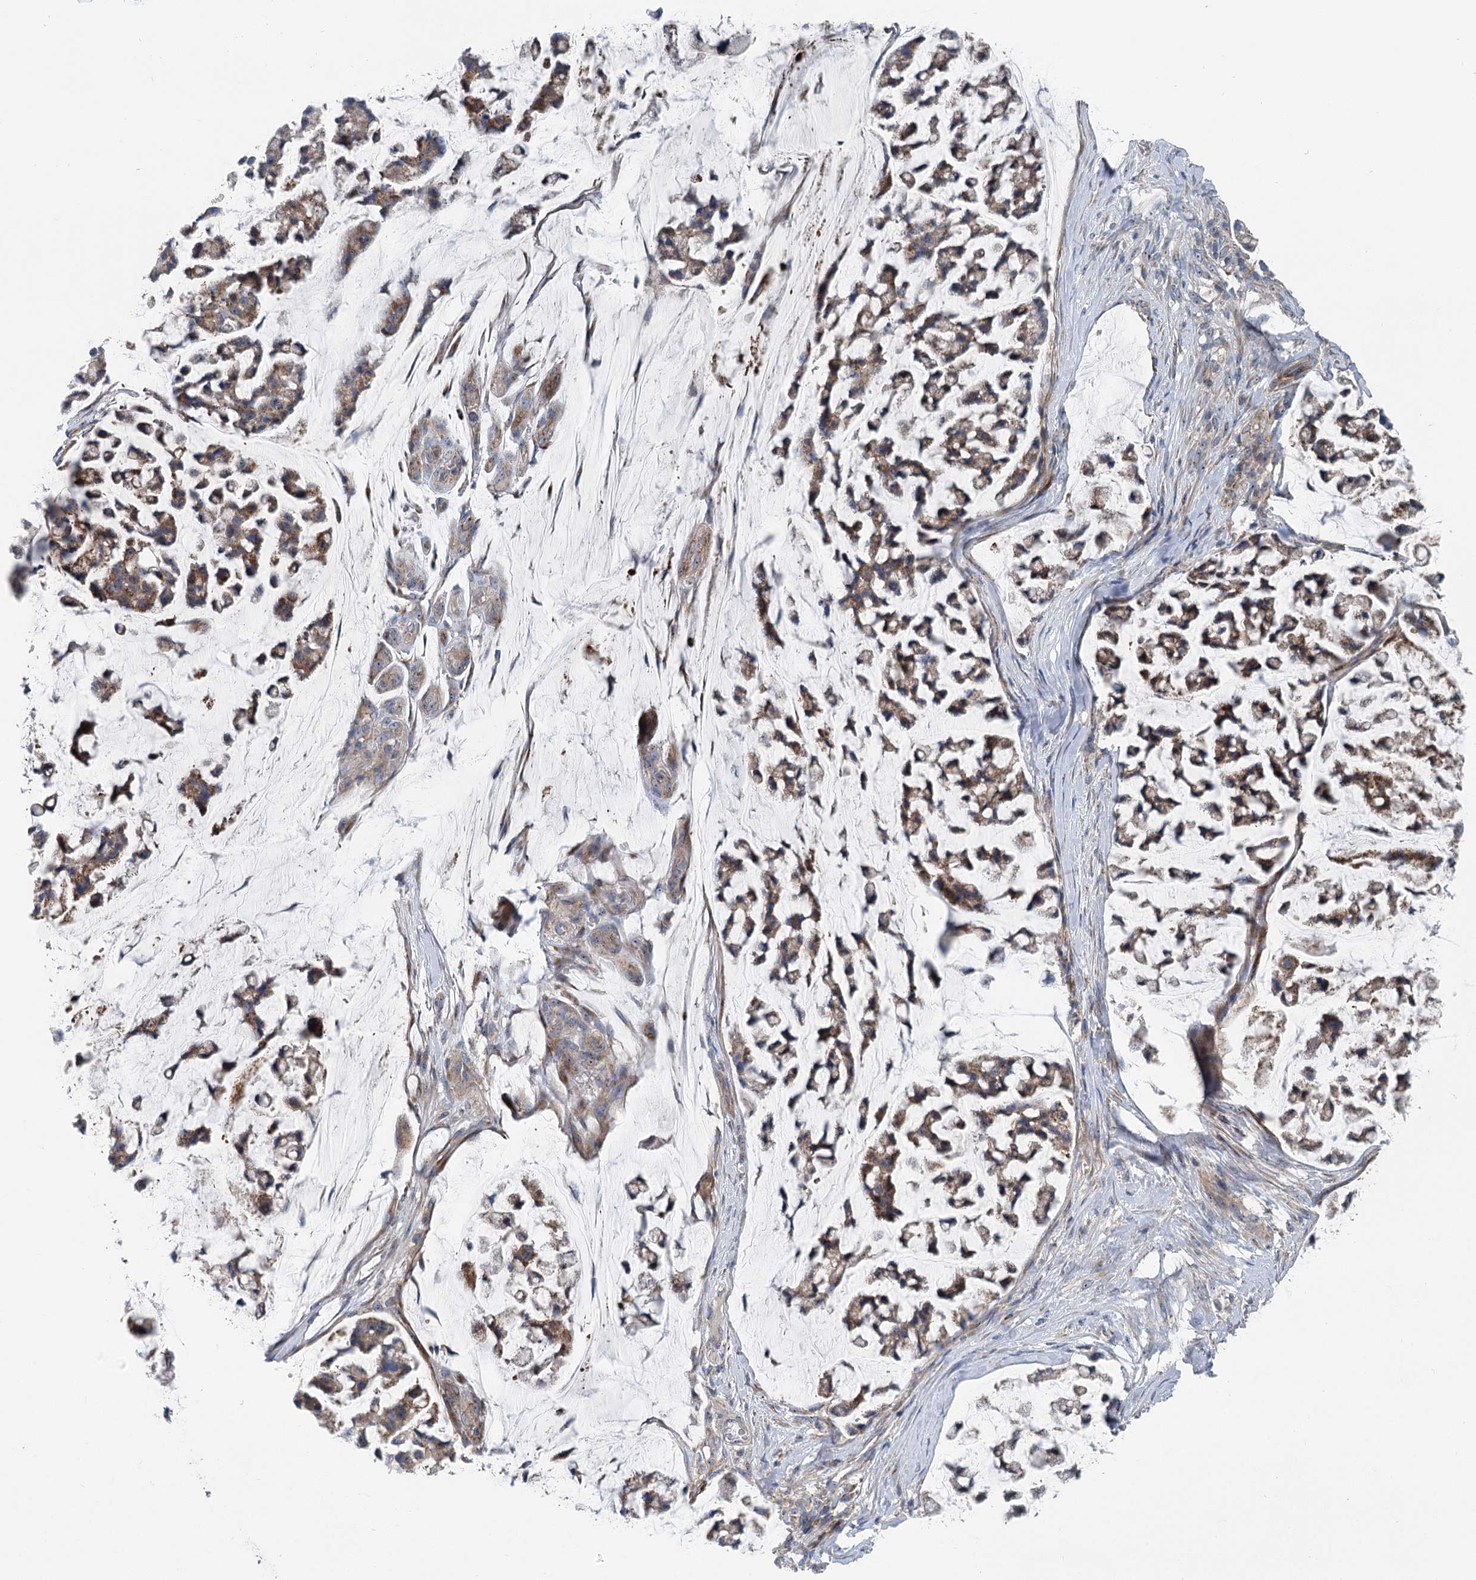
{"staining": {"intensity": "moderate", "quantity": ">75%", "location": "cytoplasmic/membranous"}, "tissue": "stomach cancer", "cell_type": "Tumor cells", "image_type": "cancer", "snomed": [{"axis": "morphology", "description": "Adenocarcinoma, NOS"}, {"axis": "topography", "description": "Stomach, lower"}], "caption": "Stomach cancer (adenocarcinoma) stained with a brown dye shows moderate cytoplasmic/membranous positive staining in about >75% of tumor cells.", "gene": "MARK2", "patient": {"sex": "male", "age": 67}}